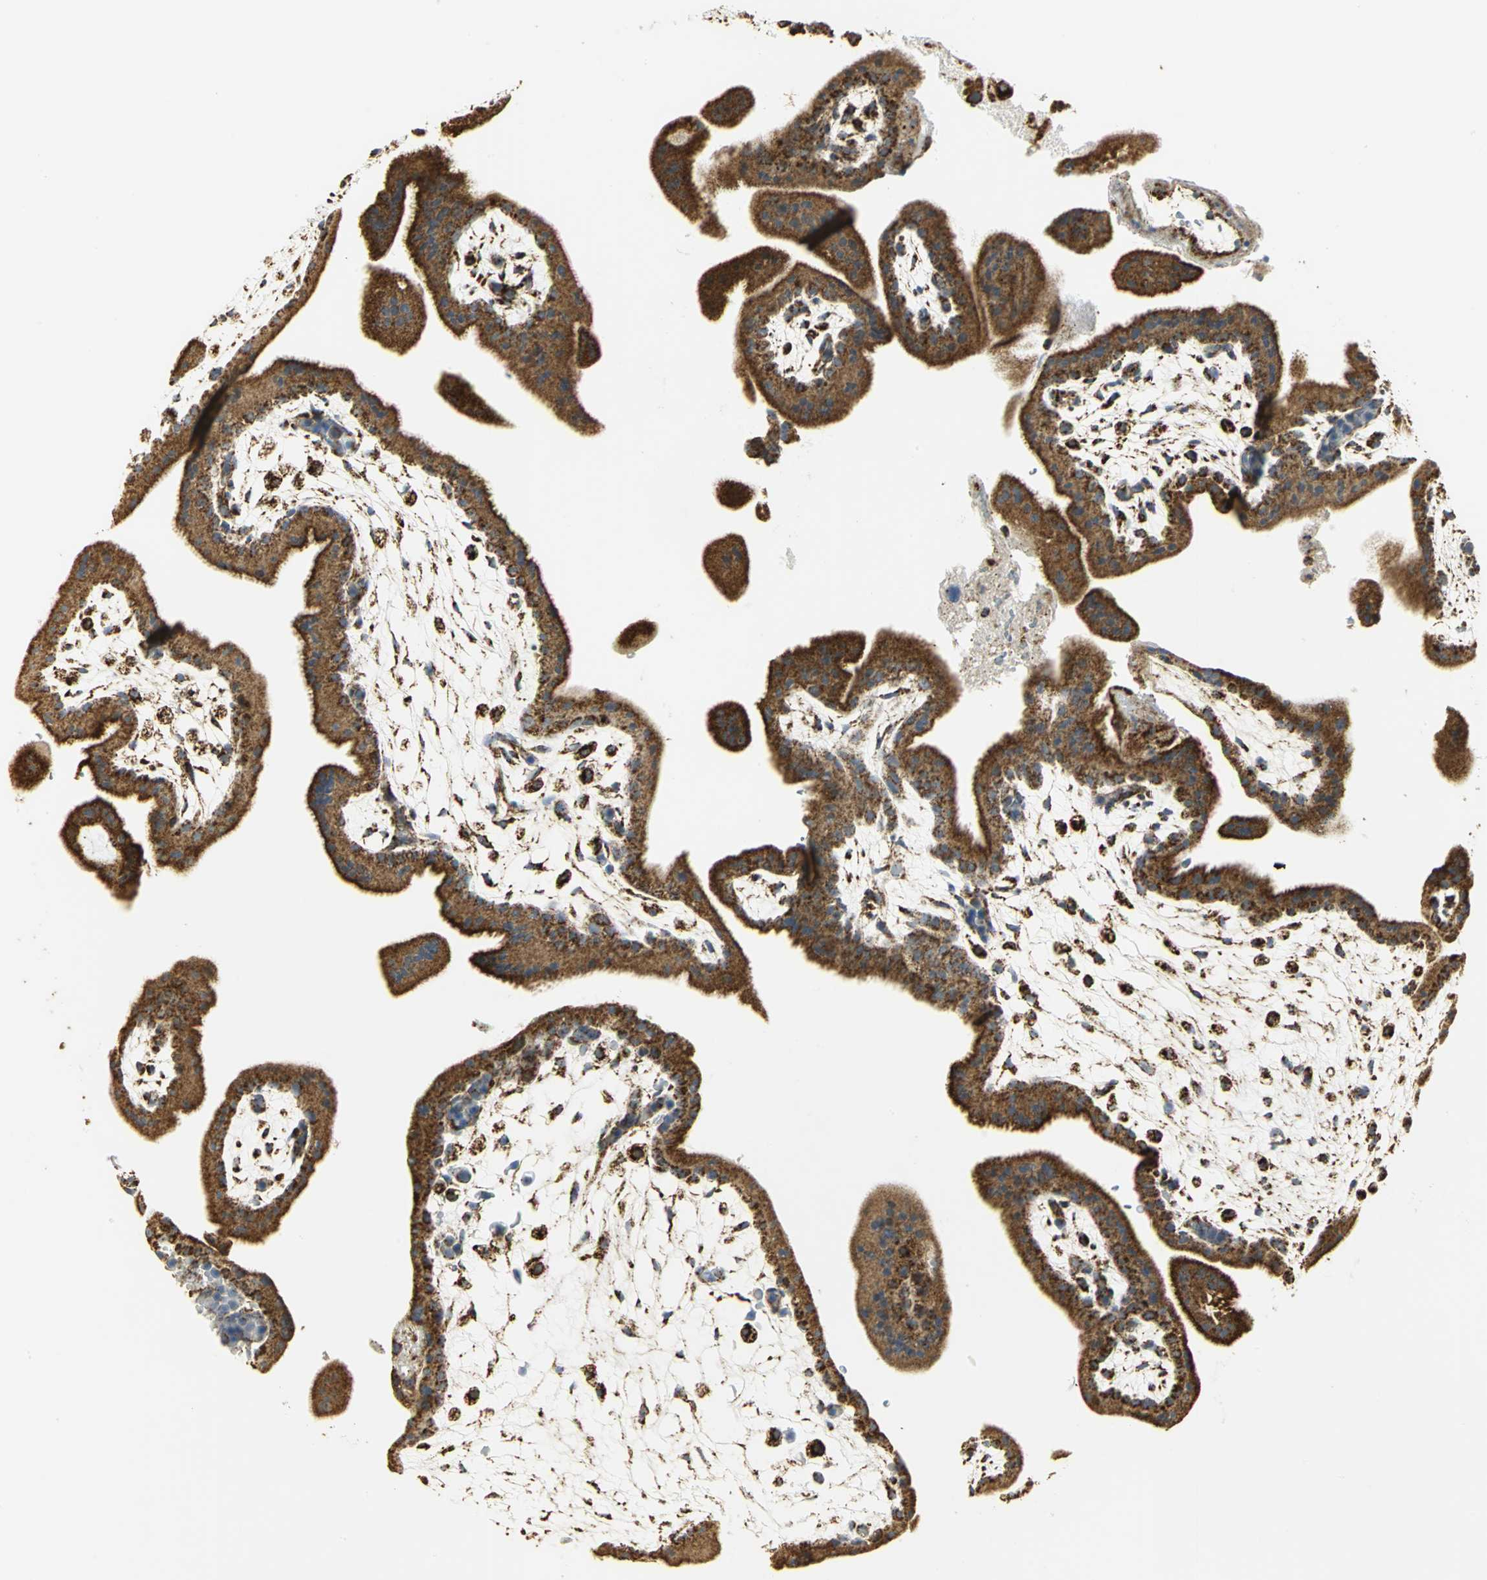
{"staining": {"intensity": "strong", "quantity": ">75%", "location": "cytoplasmic/membranous"}, "tissue": "placenta", "cell_type": "Decidual cells", "image_type": "normal", "snomed": [{"axis": "morphology", "description": "Normal tissue, NOS"}, {"axis": "topography", "description": "Placenta"}], "caption": "DAB (3,3'-diaminobenzidine) immunohistochemical staining of normal human placenta shows strong cytoplasmic/membranous protein positivity in approximately >75% of decidual cells.", "gene": "VDAC1", "patient": {"sex": "female", "age": 35}}